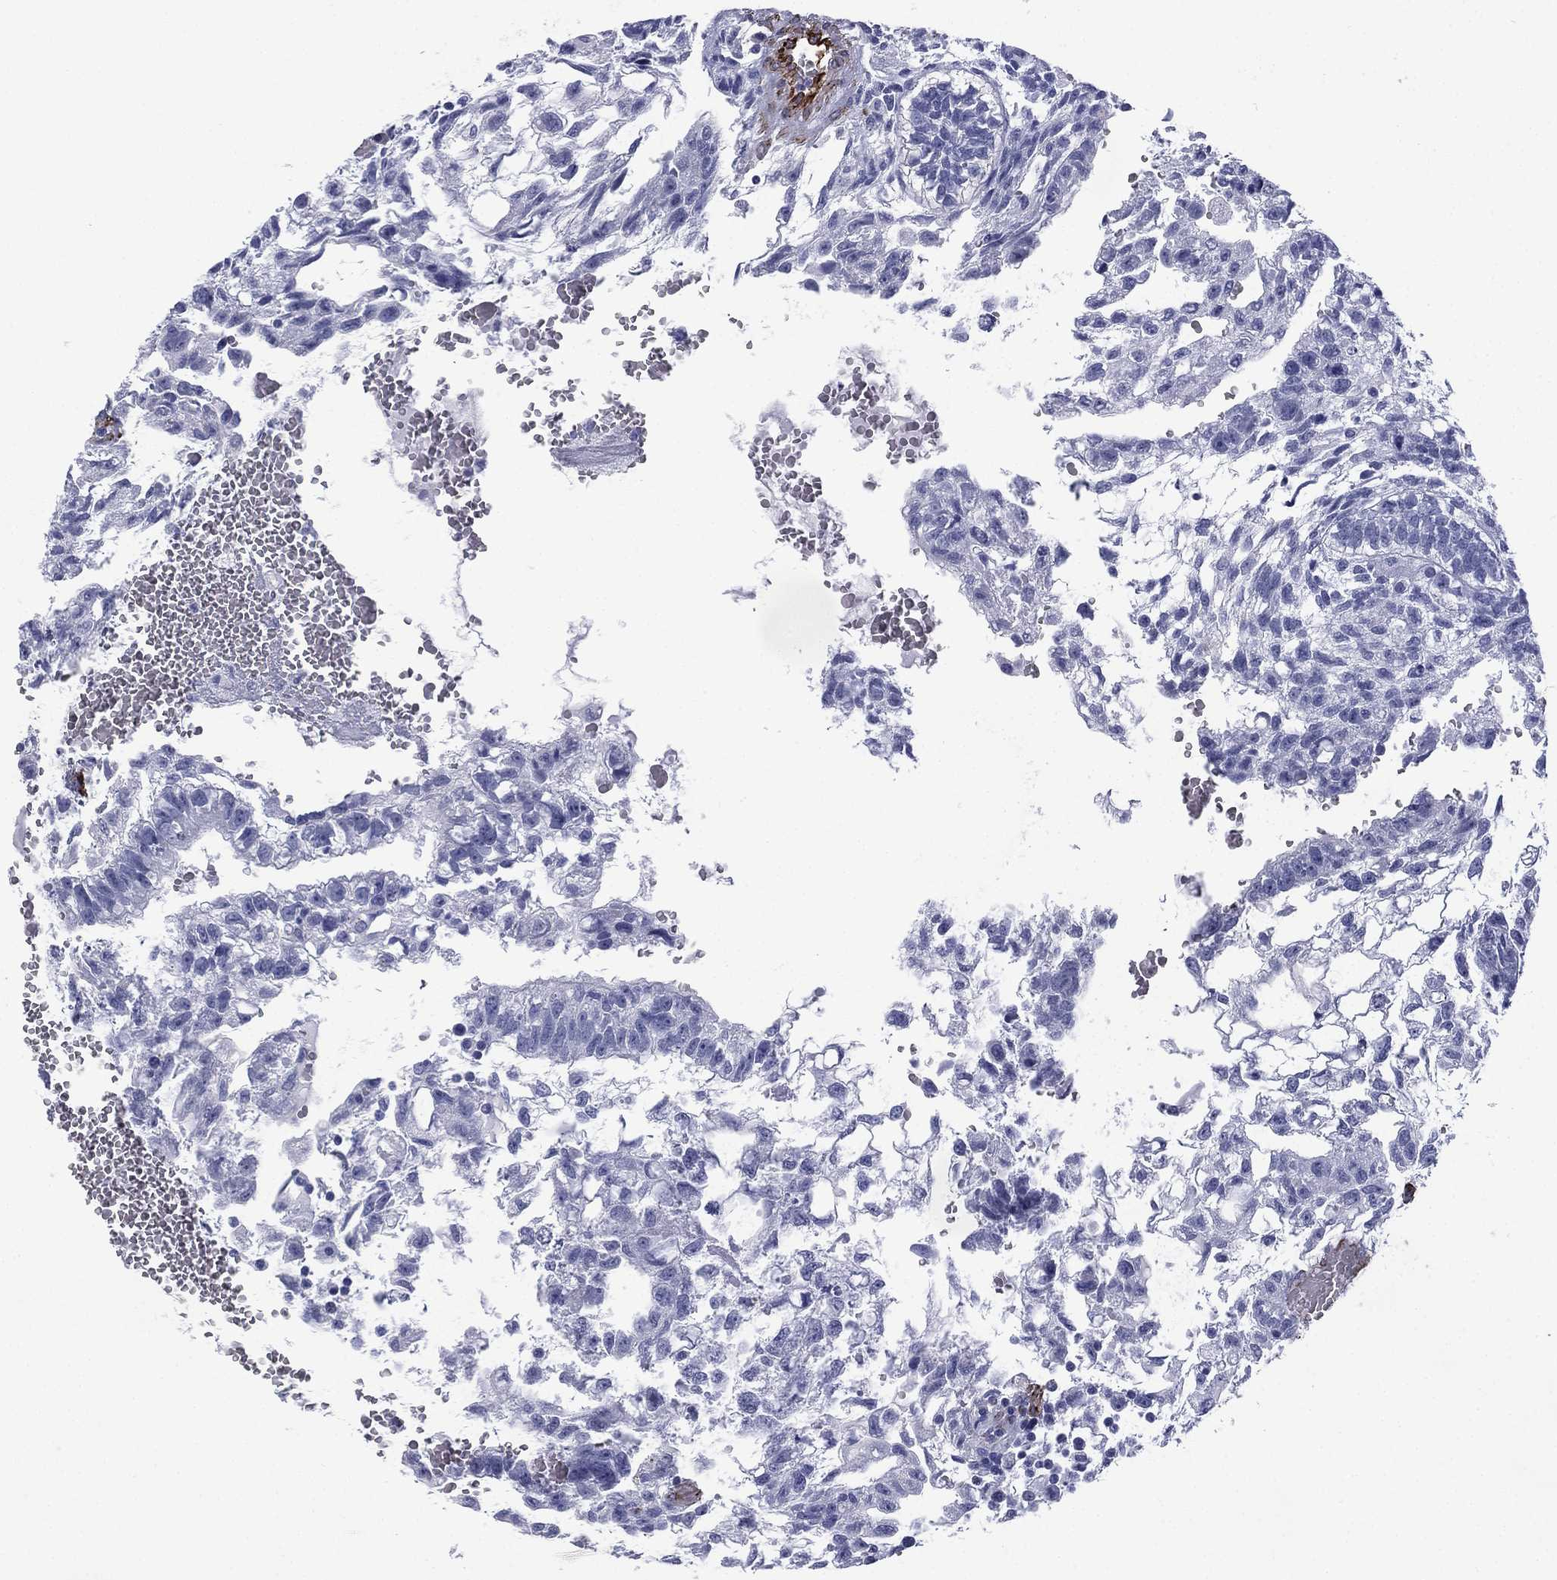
{"staining": {"intensity": "negative", "quantity": "none", "location": "none"}, "tissue": "testis cancer", "cell_type": "Tumor cells", "image_type": "cancer", "snomed": [{"axis": "morphology", "description": "Carcinoma, Embryonal, NOS"}, {"axis": "topography", "description": "Testis"}], "caption": "Immunohistochemical staining of human testis cancer (embryonal carcinoma) reveals no significant expression in tumor cells.", "gene": "CAVIN3", "patient": {"sex": "male", "age": 32}}